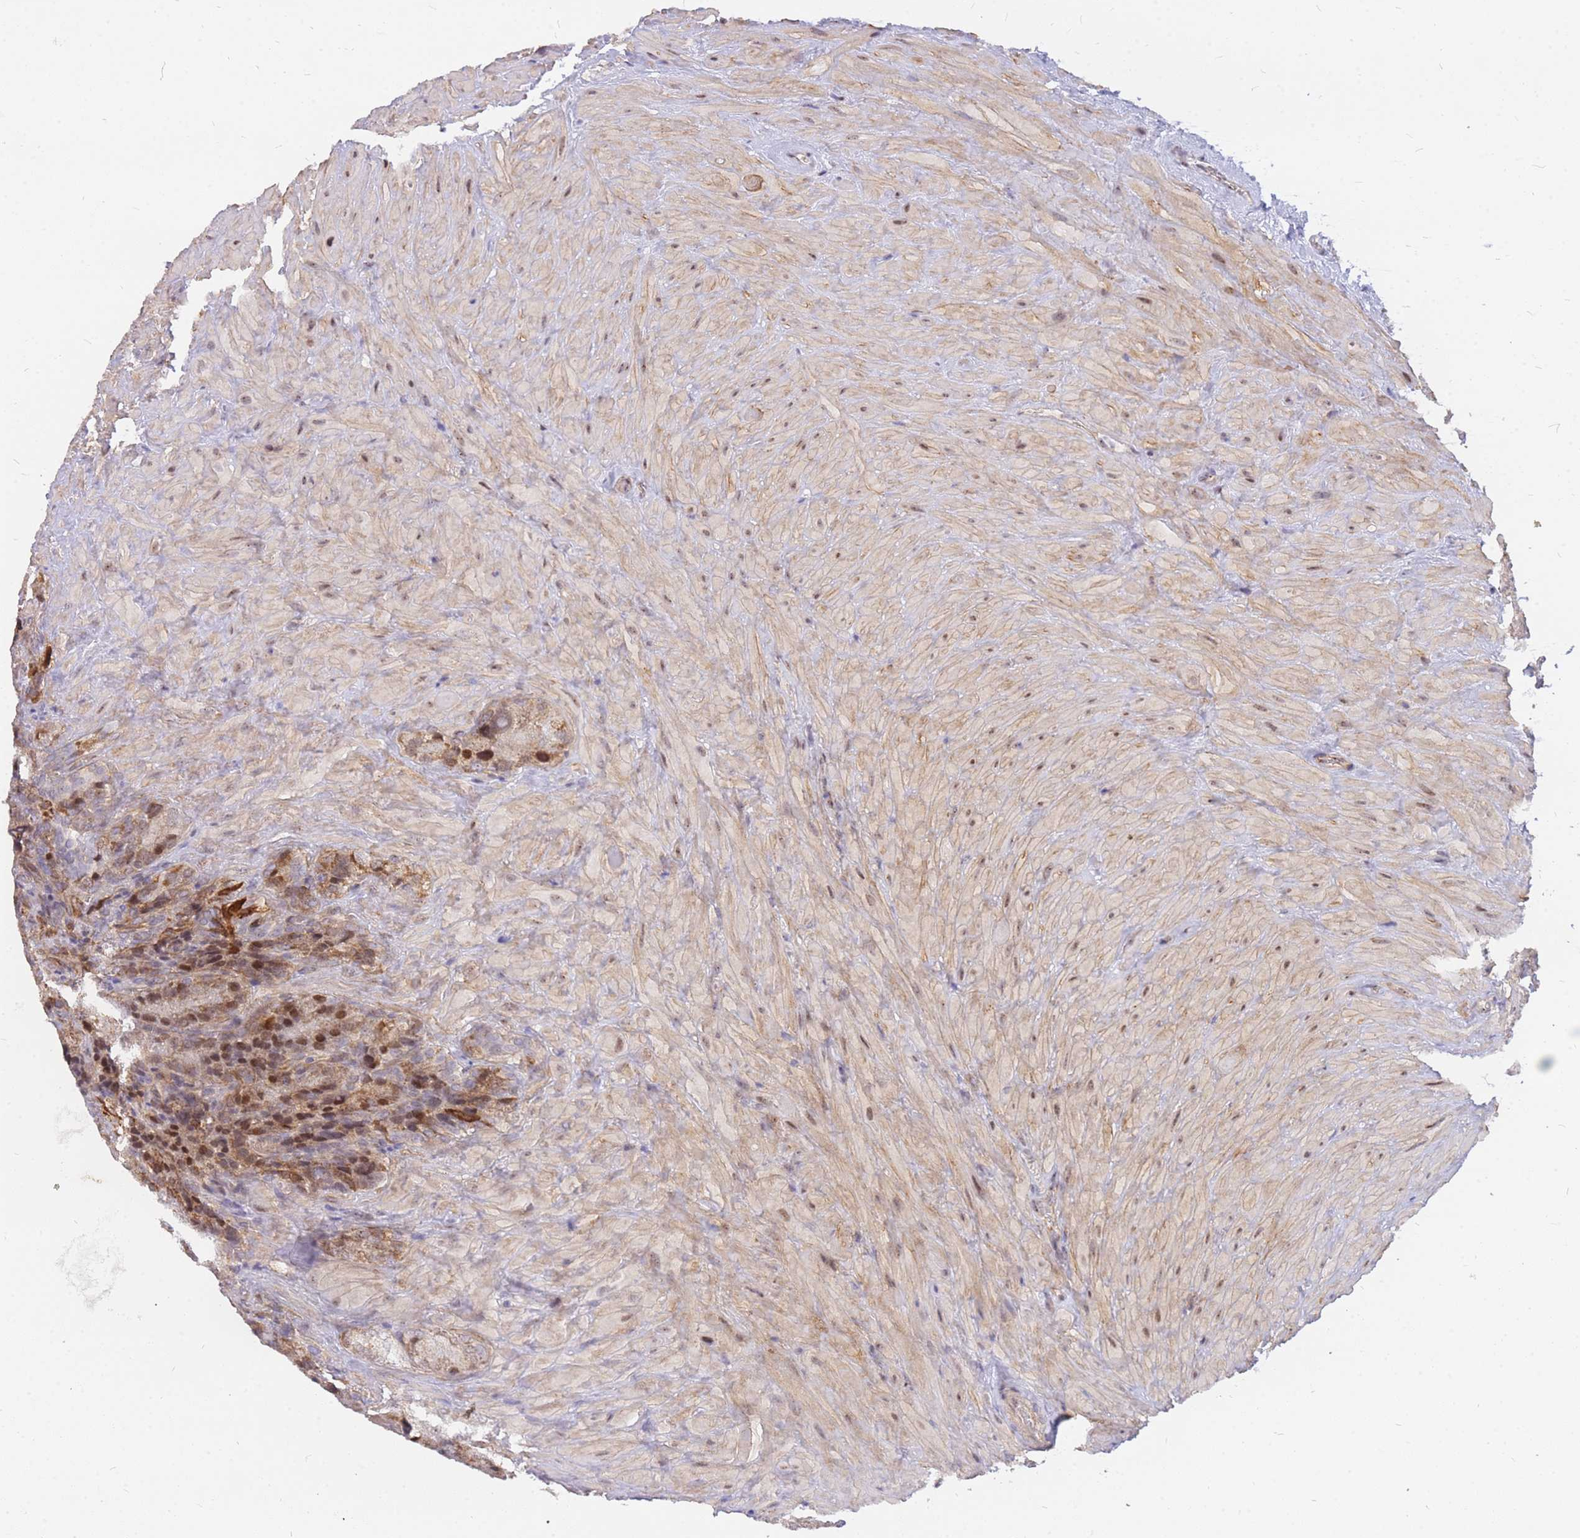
{"staining": {"intensity": "moderate", "quantity": "25%-75%", "location": "cytoplasmic/membranous,nuclear"}, "tissue": "seminal vesicle", "cell_type": "Glandular cells", "image_type": "normal", "snomed": [{"axis": "morphology", "description": "Normal tissue, NOS"}, {"axis": "topography", "description": "Seminal veicle"}], "caption": "Seminal vesicle stained for a protein (brown) displays moderate cytoplasmic/membranous,nuclear positive positivity in about 25%-75% of glandular cells.", "gene": "TLE2", "patient": {"sex": "male", "age": 62}}